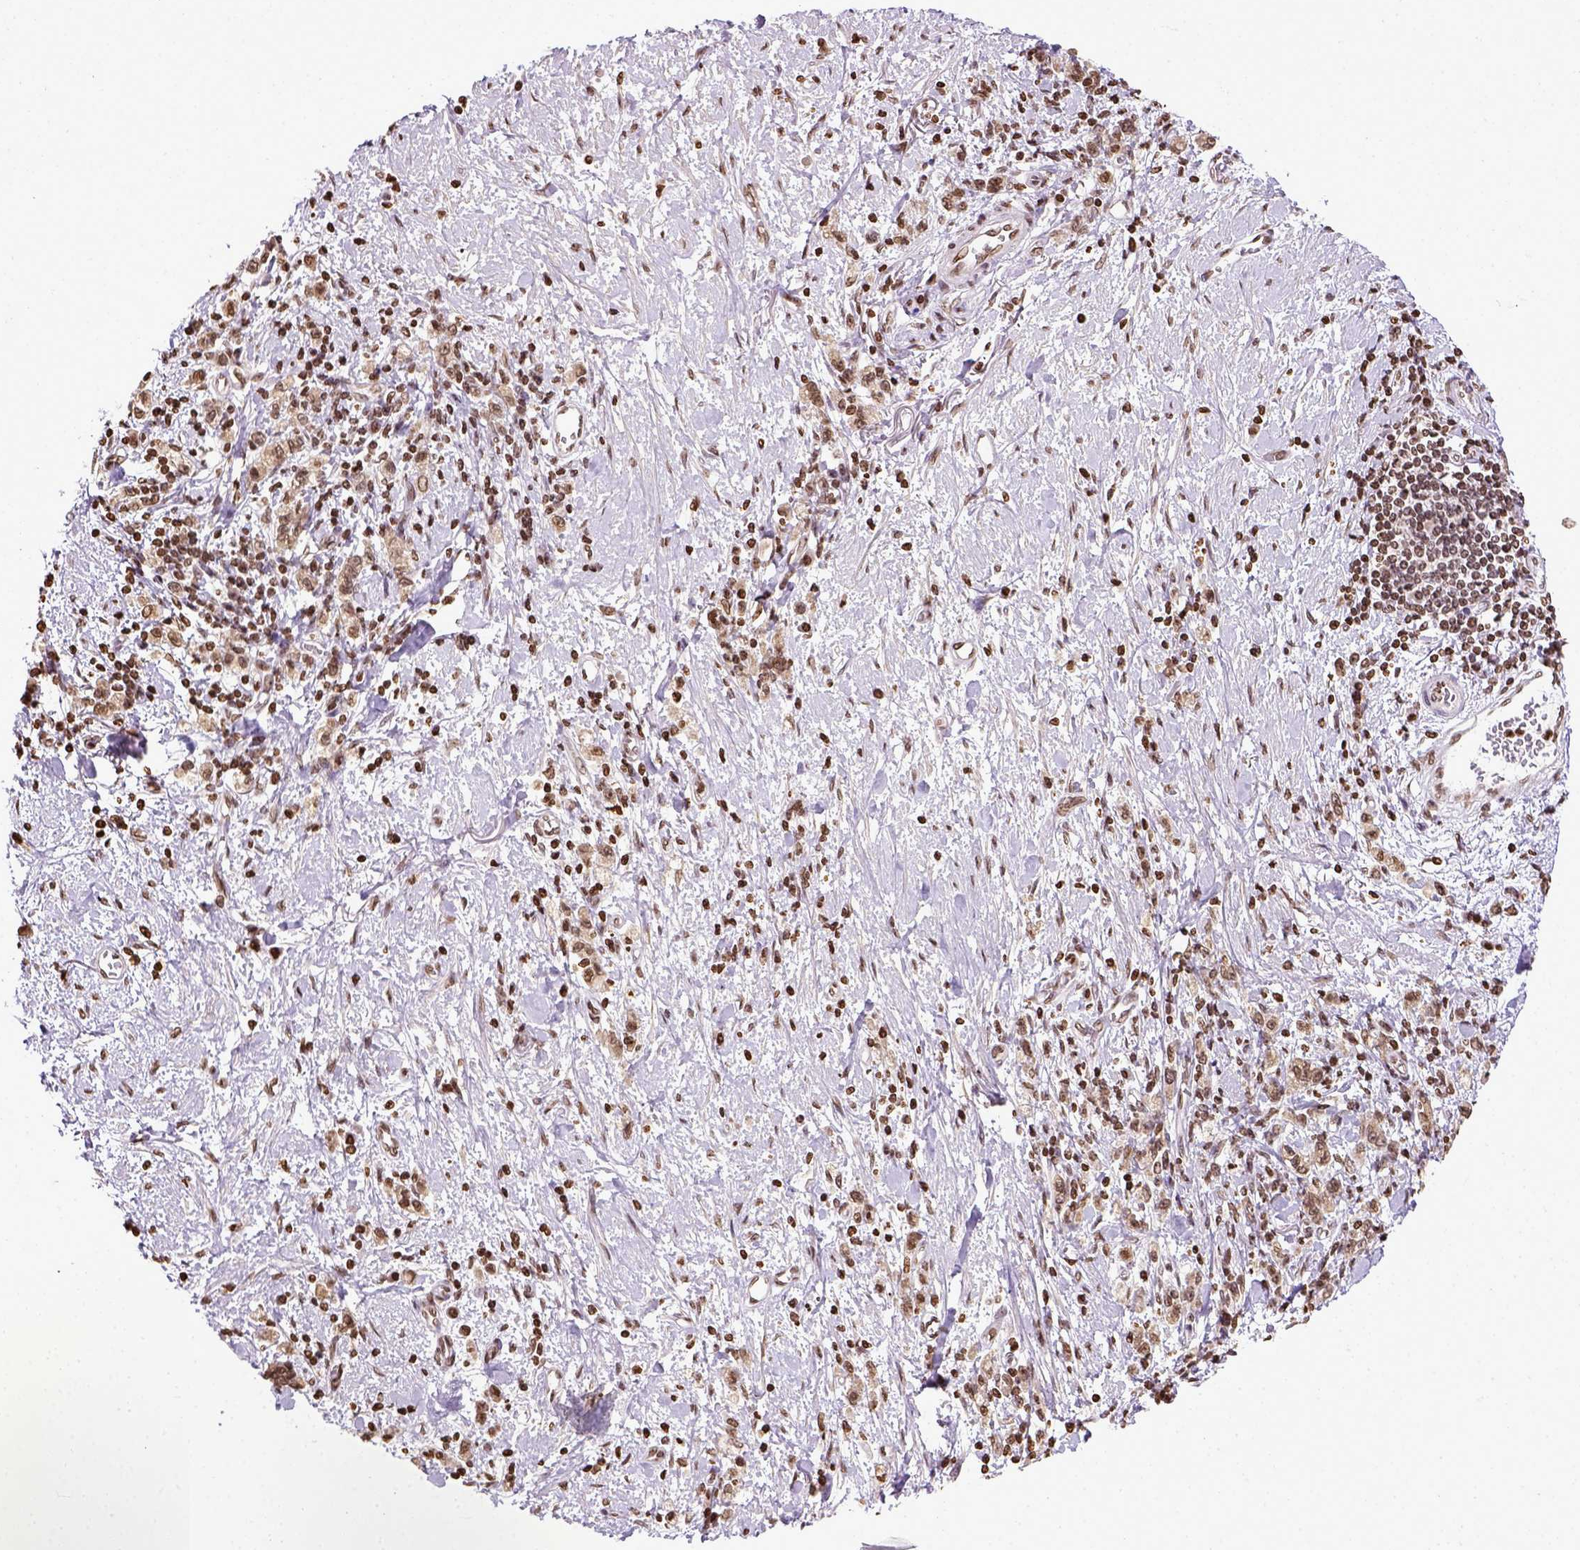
{"staining": {"intensity": "moderate", "quantity": ">75%", "location": "nuclear"}, "tissue": "stomach cancer", "cell_type": "Tumor cells", "image_type": "cancer", "snomed": [{"axis": "morphology", "description": "Adenocarcinoma, NOS"}, {"axis": "topography", "description": "Stomach"}], "caption": "IHC of human stomach cancer reveals medium levels of moderate nuclear expression in about >75% of tumor cells.", "gene": "ZNF75D", "patient": {"sex": "male", "age": 77}}